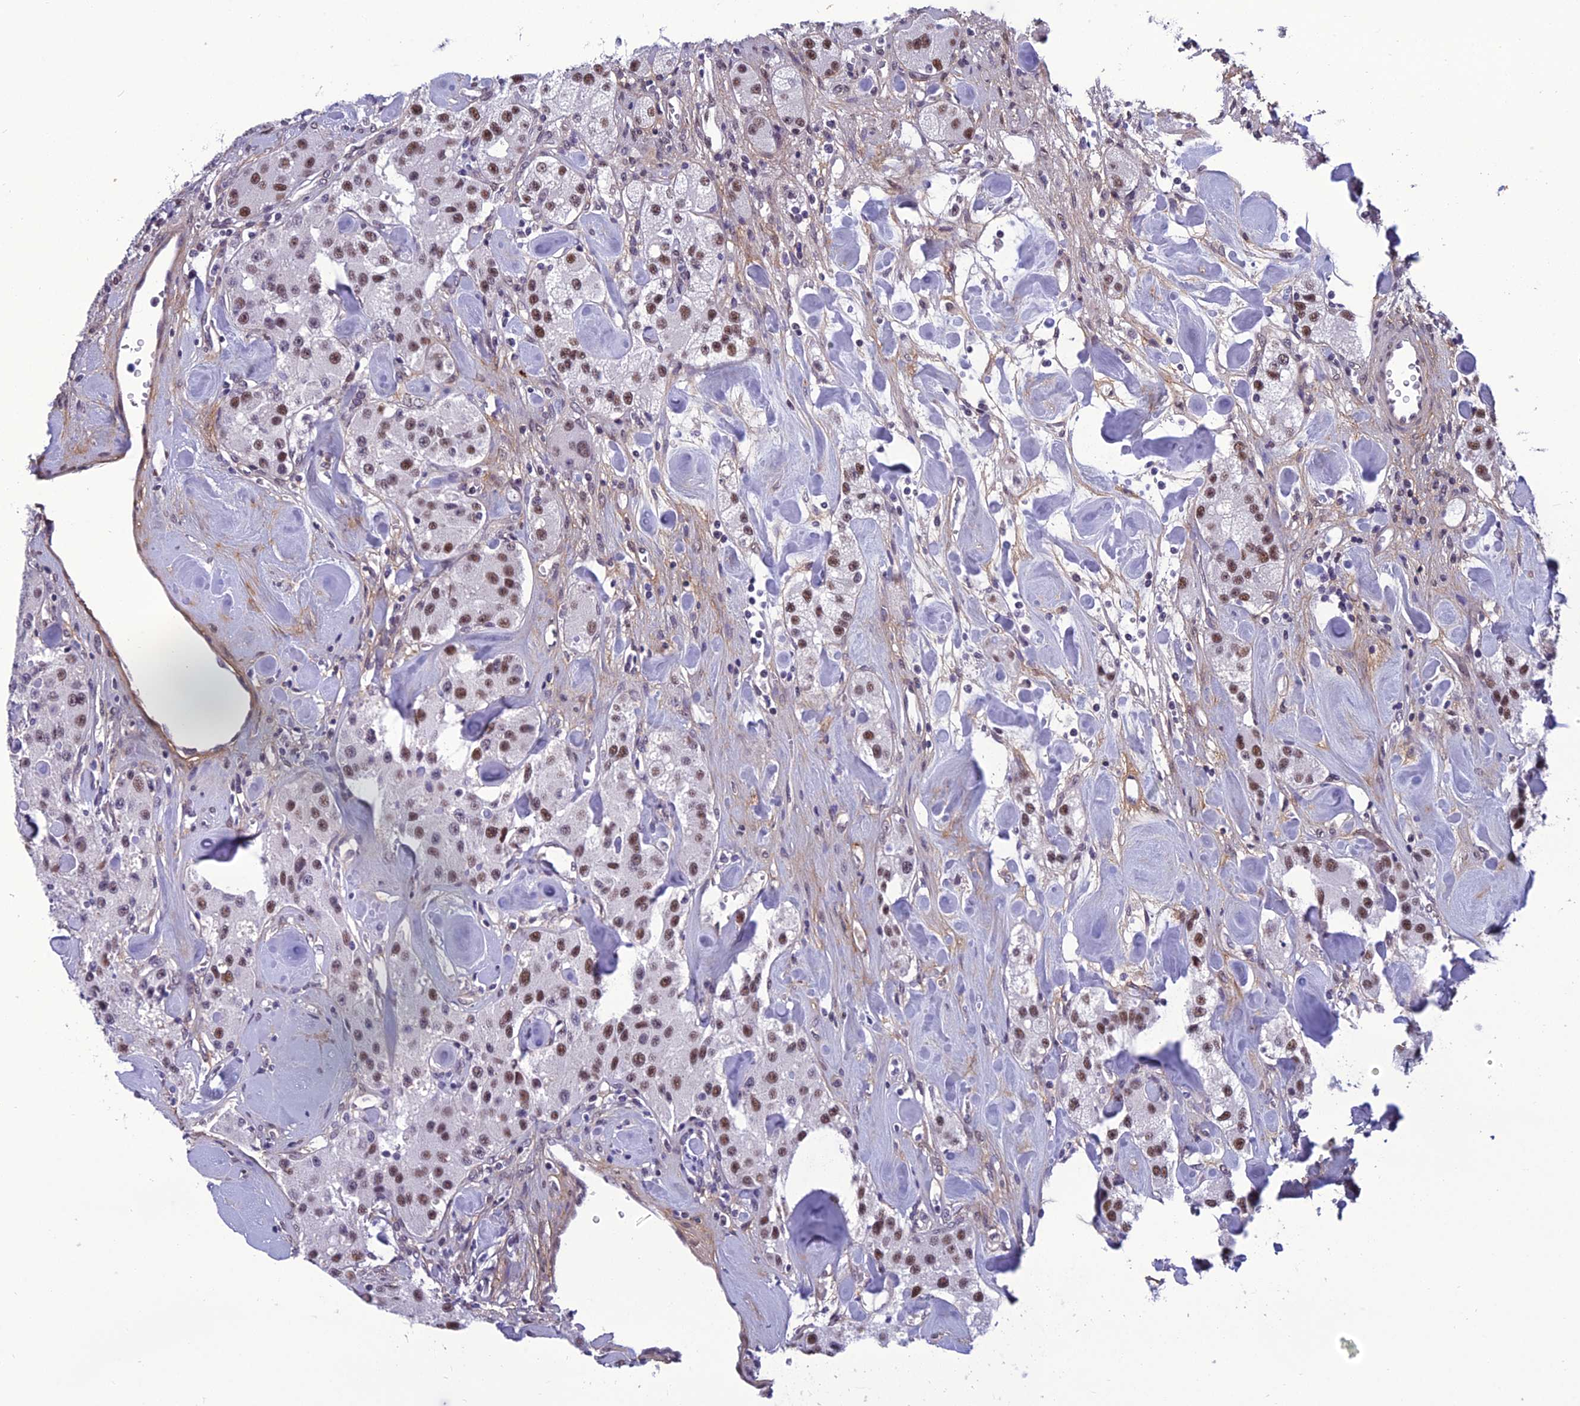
{"staining": {"intensity": "moderate", "quantity": ">75%", "location": "nuclear"}, "tissue": "carcinoid", "cell_type": "Tumor cells", "image_type": "cancer", "snomed": [{"axis": "morphology", "description": "Carcinoid, malignant, NOS"}, {"axis": "topography", "description": "Pancreas"}], "caption": "Approximately >75% of tumor cells in carcinoid exhibit moderate nuclear protein positivity as visualized by brown immunohistochemical staining.", "gene": "RSRC1", "patient": {"sex": "male", "age": 41}}